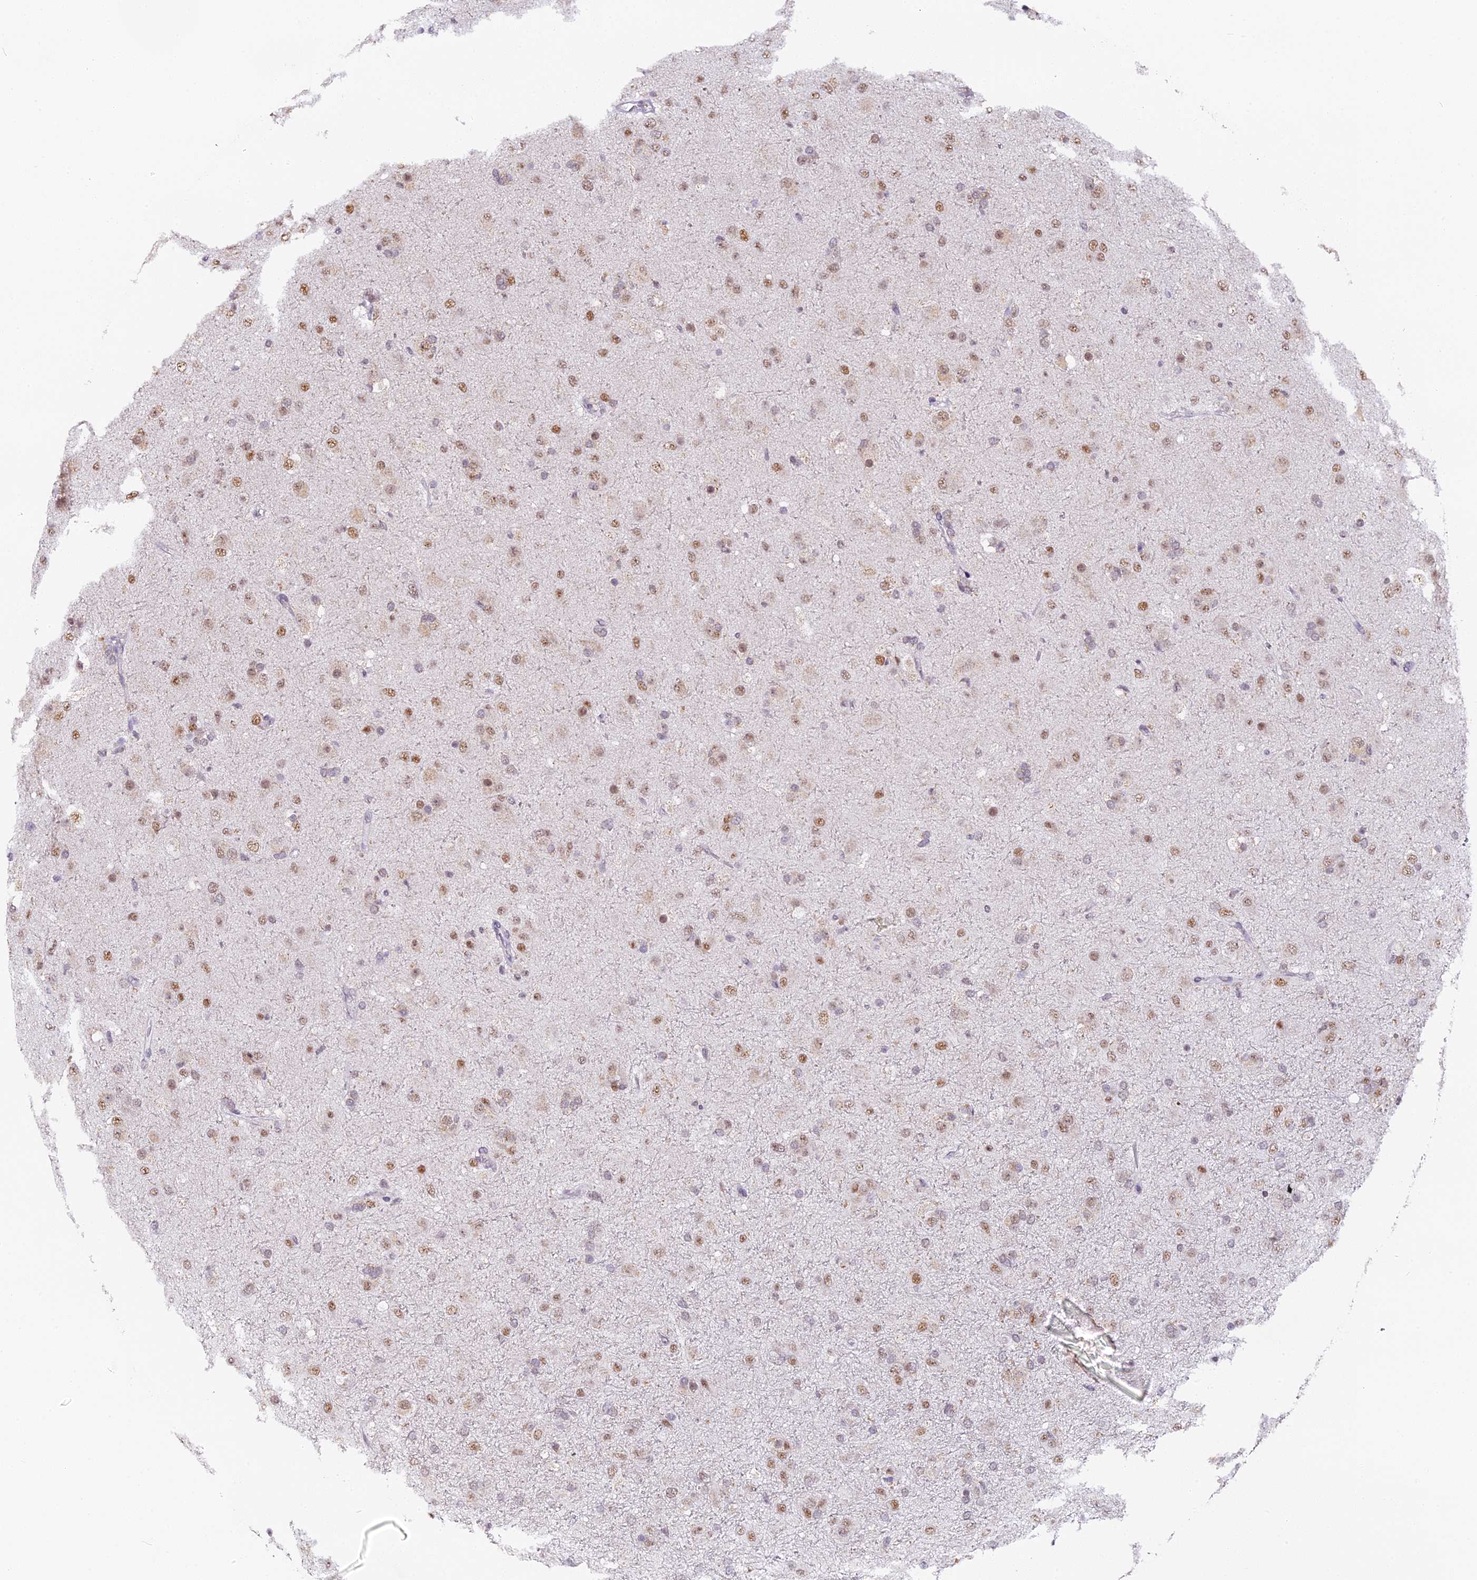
{"staining": {"intensity": "moderate", "quantity": "25%-75%", "location": "nuclear"}, "tissue": "glioma", "cell_type": "Tumor cells", "image_type": "cancer", "snomed": [{"axis": "morphology", "description": "Glioma, malignant, Low grade"}, {"axis": "topography", "description": "Brain"}], "caption": "A medium amount of moderate nuclear positivity is present in about 25%-75% of tumor cells in glioma tissue.", "gene": "NCBP1", "patient": {"sex": "male", "age": 65}}